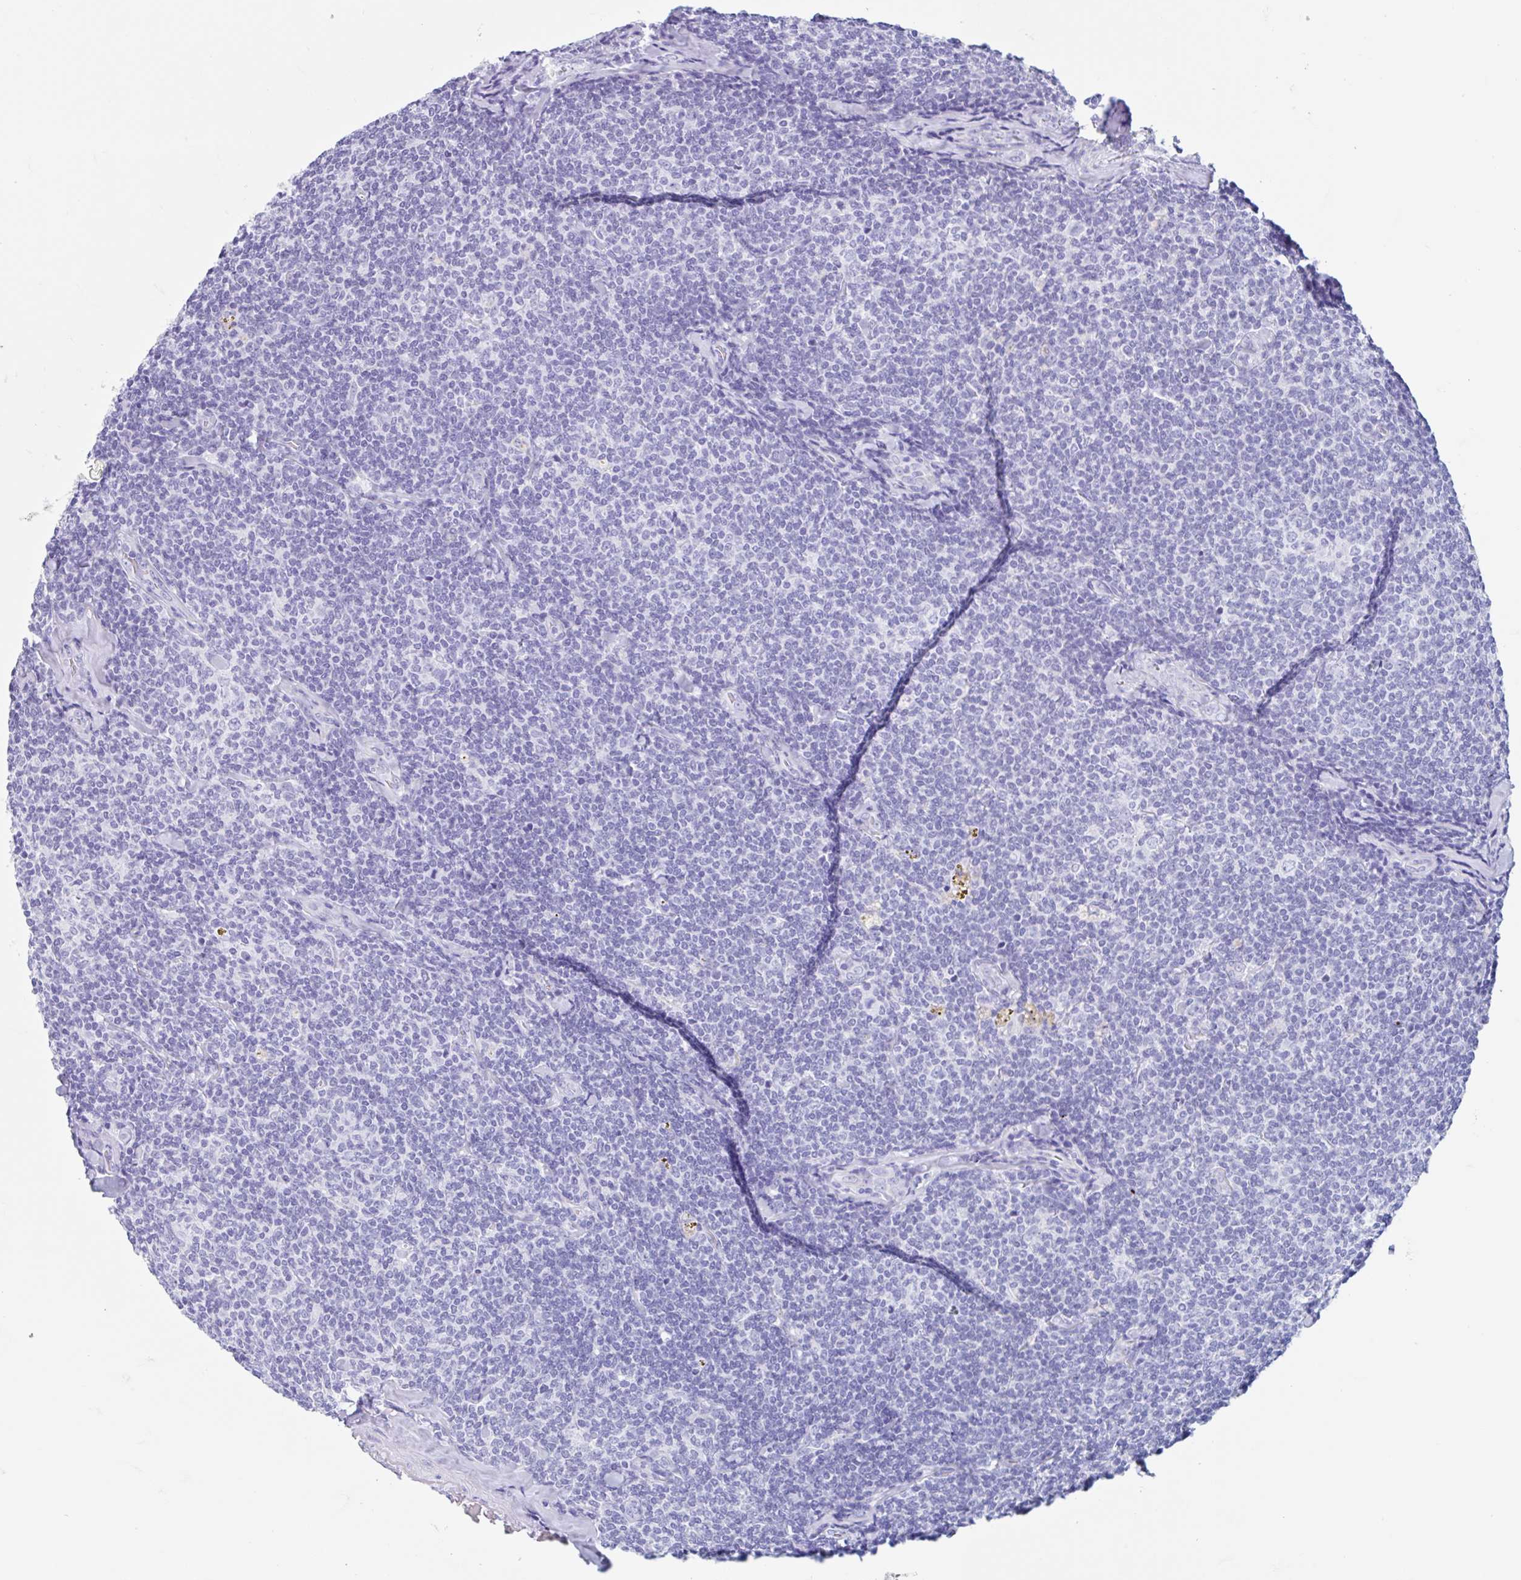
{"staining": {"intensity": "negative", "quantity": "none", "location": "none"}, "tissue": "lymphoma", "cell_type": "Tumor cells", "image_type": "cancer", "snomed": [{"axis": "morphology", "description": "Malignant lymphoma, non-Hodgkin's type, Low grade"}, {"axis": "topography", "description": "Lymph node"}], "caption": "This is a histopathology image of immunohistochemistry staining of lymphoma, which shows no staining in tumor cells.", "gene": "CPTP", "patient": {"sex": "female", "age": 56}}